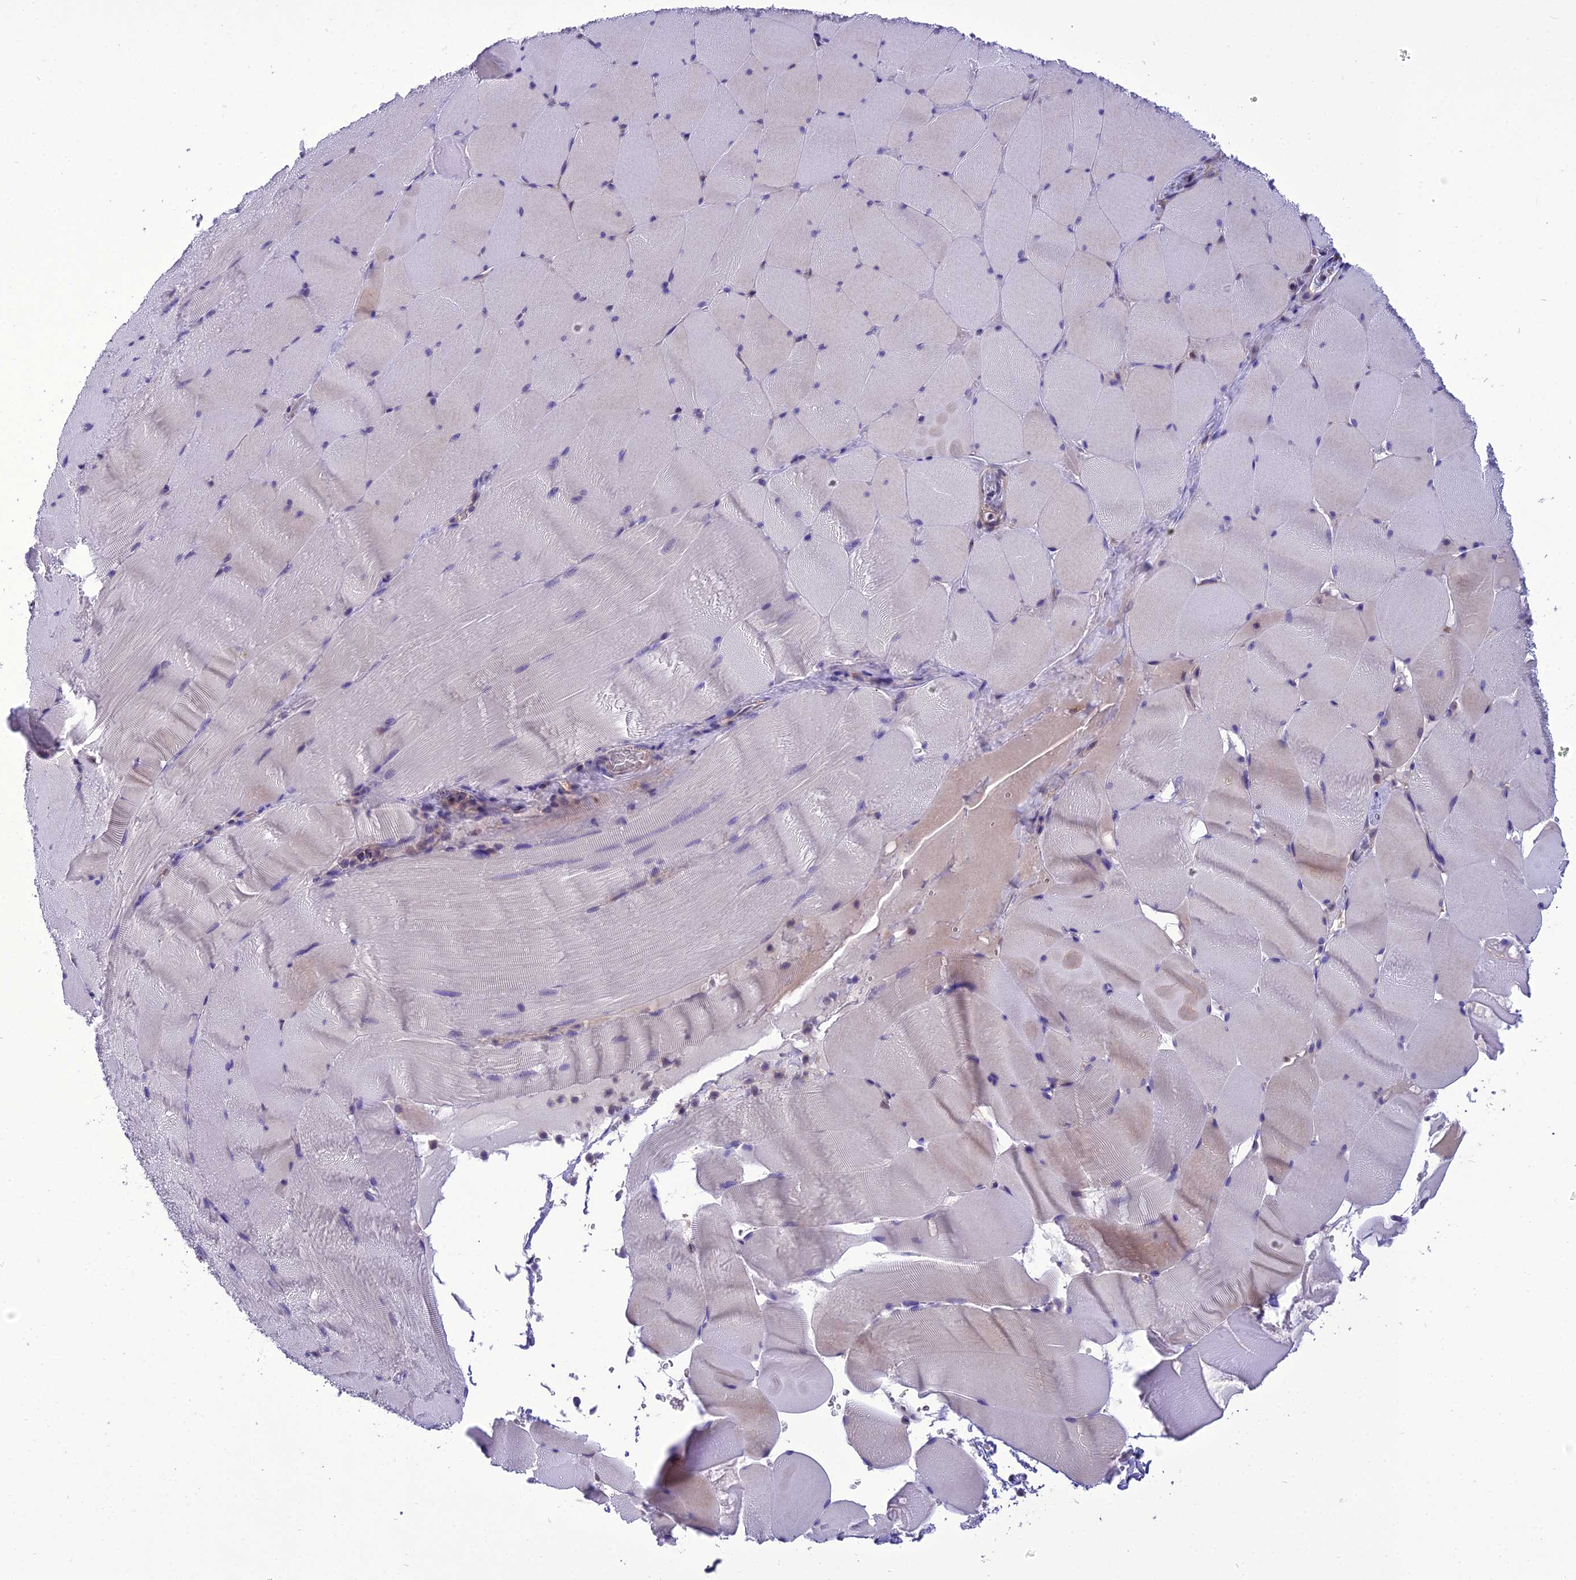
{"staining": {"intensity": "negative", "quantity": "none", "location": "none"}, "tissue": "skeletal muscle", "cell_type": "Myocytes", "image_type": "normal", "snomed": [{"axis": "morphology", "description": "Normal tissue, NOS"}, {"axis": "topography", "description": "Skeletal muscle"}], "caption": "This is an immunohistochemistry photomicrograph of benign human skeletal muscle. There is no positivity in myocytes.", "gene": "BORCS6", "patient": {"sex": "male", "age": 62}}